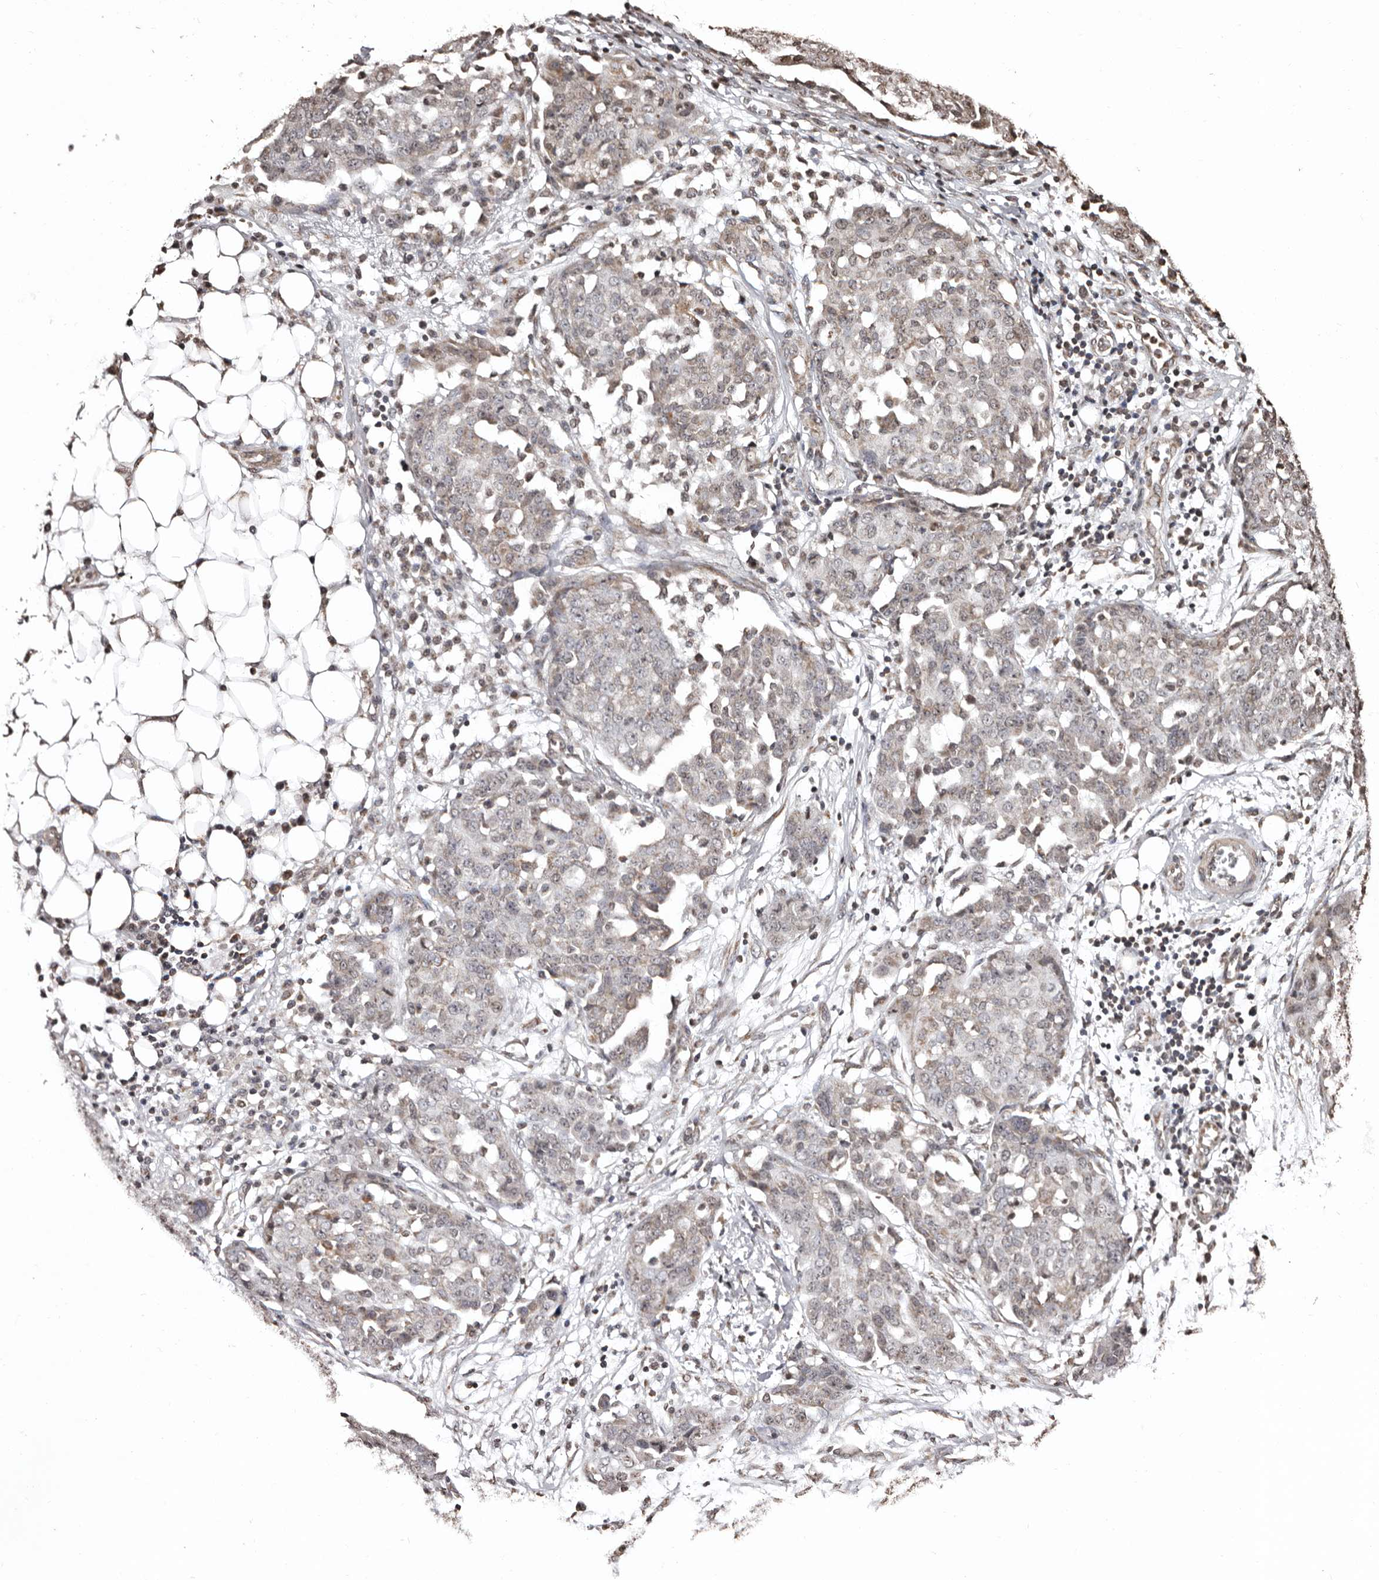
{"staining": {"intensity": "weak", "quantity": "<25%", "location": "nuclear"}, "tissue": "ovarian cancer", "cell_type": "Tumor cells", "image_type": "cancer", "snomed": [{"axis": "morphology", "description": "Cystadenocarcinoma, serous, NOS"}, {"axis": "topography", "description": "Soft tissue"}, {"axis": "topography", "description": "Ovary"}], "caption": "The image displays no significant expression in tumor cells of ovarian cancer (serous cystadenocarcinoma).", "gene": "CCDC190", "patient": {"sex": "female", "age": 57}}